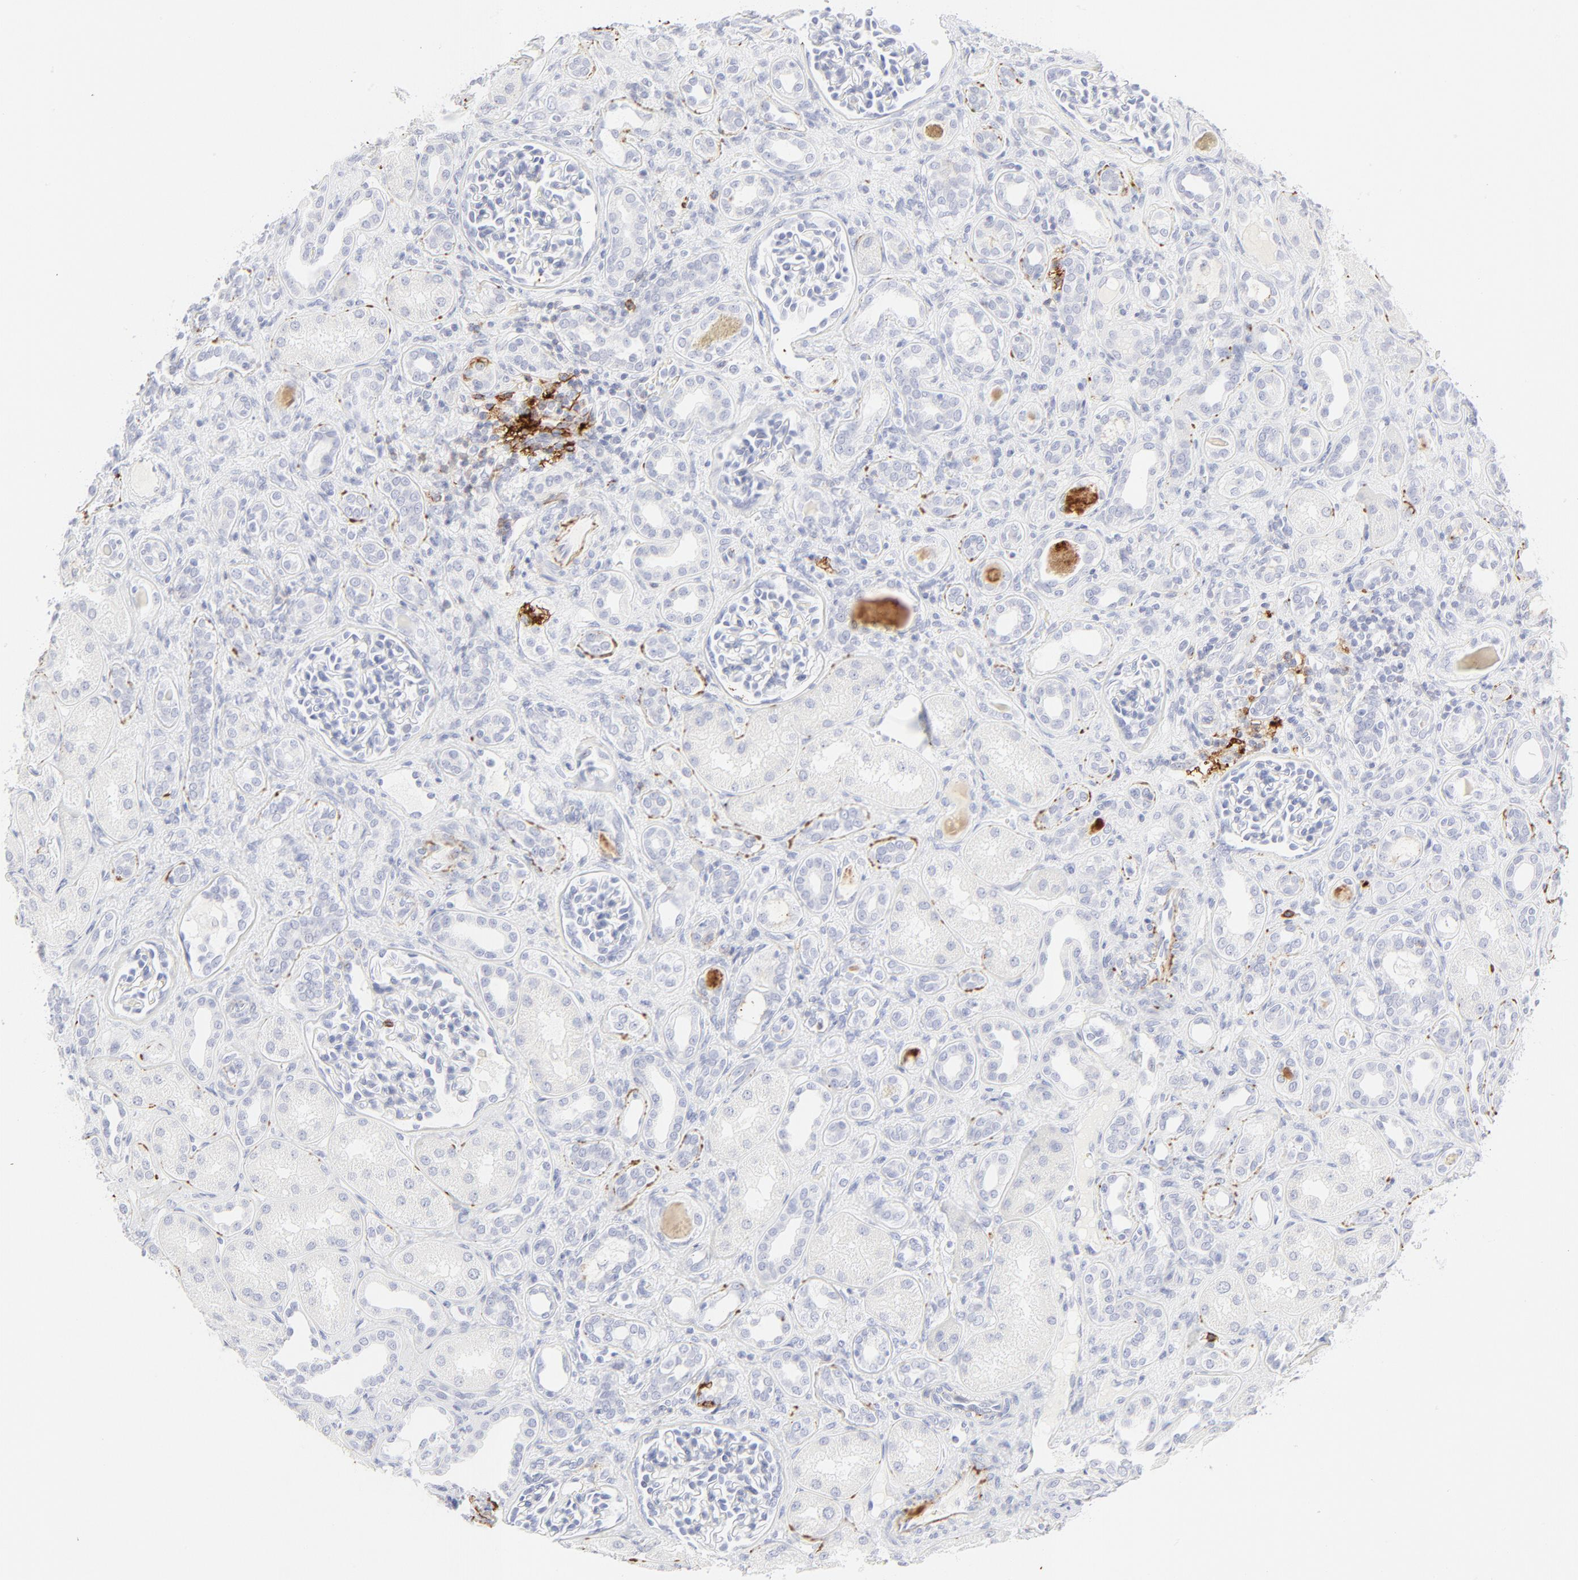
{"staining": {"intensity": "negative", "quantity": "none", "location": "none"}, "tissue": "kidney", "cell_type": "Cells in glomeruli", "image_type": "normal", "snomed": [{"axis": "morphology", "description": "Normal tissue, NOS"}, {"axis": "topography", "description": "Kidney"}], "caption": "Cells in glomeruli are negative for brown protein staining in unremarkable kidney. The staining was performed using DAB to visualize the protein expression in brown, while the nuclei were stained in blue with hematoxylin (Magnification: 20x).", "gene": "CCR7", "patient": {"sex": "male", "age": 7}}